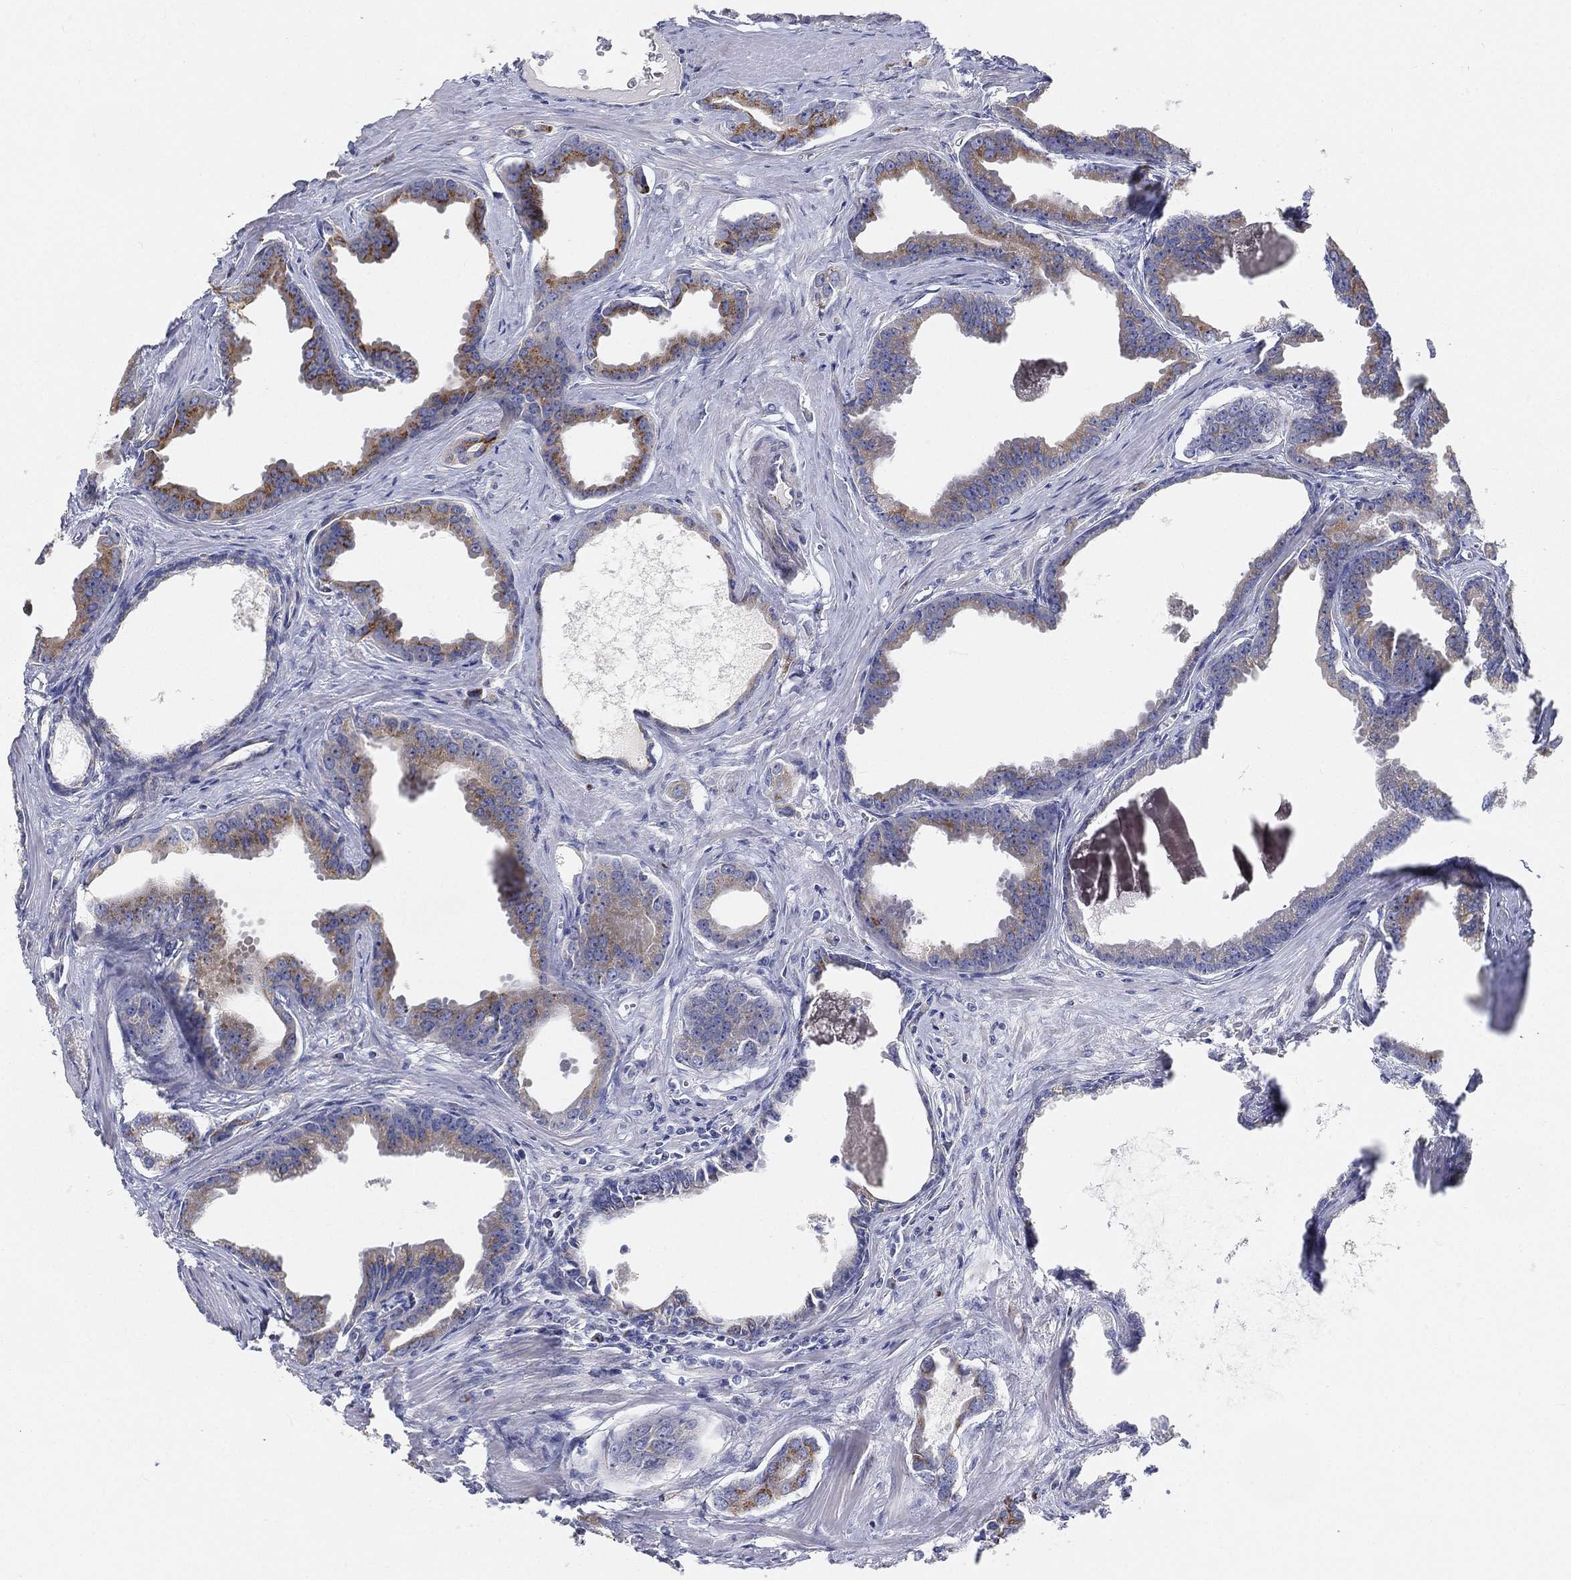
{"staining": {"intensity": "moderate", "quantity": ">75%", "location": "cytoplasmic/membranous"}, "tissue": "prostate cancer", "cell_type": "Tumor cells", "image_type": "cancer", "snomed": [{"axis": "morphology", "description": "Adenocarcinoma, NOS"}, {"axis": "topography", "description": "Prostate"}], "caption": "Immunohistochemistry (IHC) of adenocarcinoma (prostate) shows medium levels of moderate cytoplasmic/membranous staining in about >75% of tumor cells. The staining is performed using DAB brown chromogen to label protein expression. The nuclei are counter-stained blue using hematoxylin.", "gene": "TMEM25", "patient": {"sex": "male", "age": 66}}